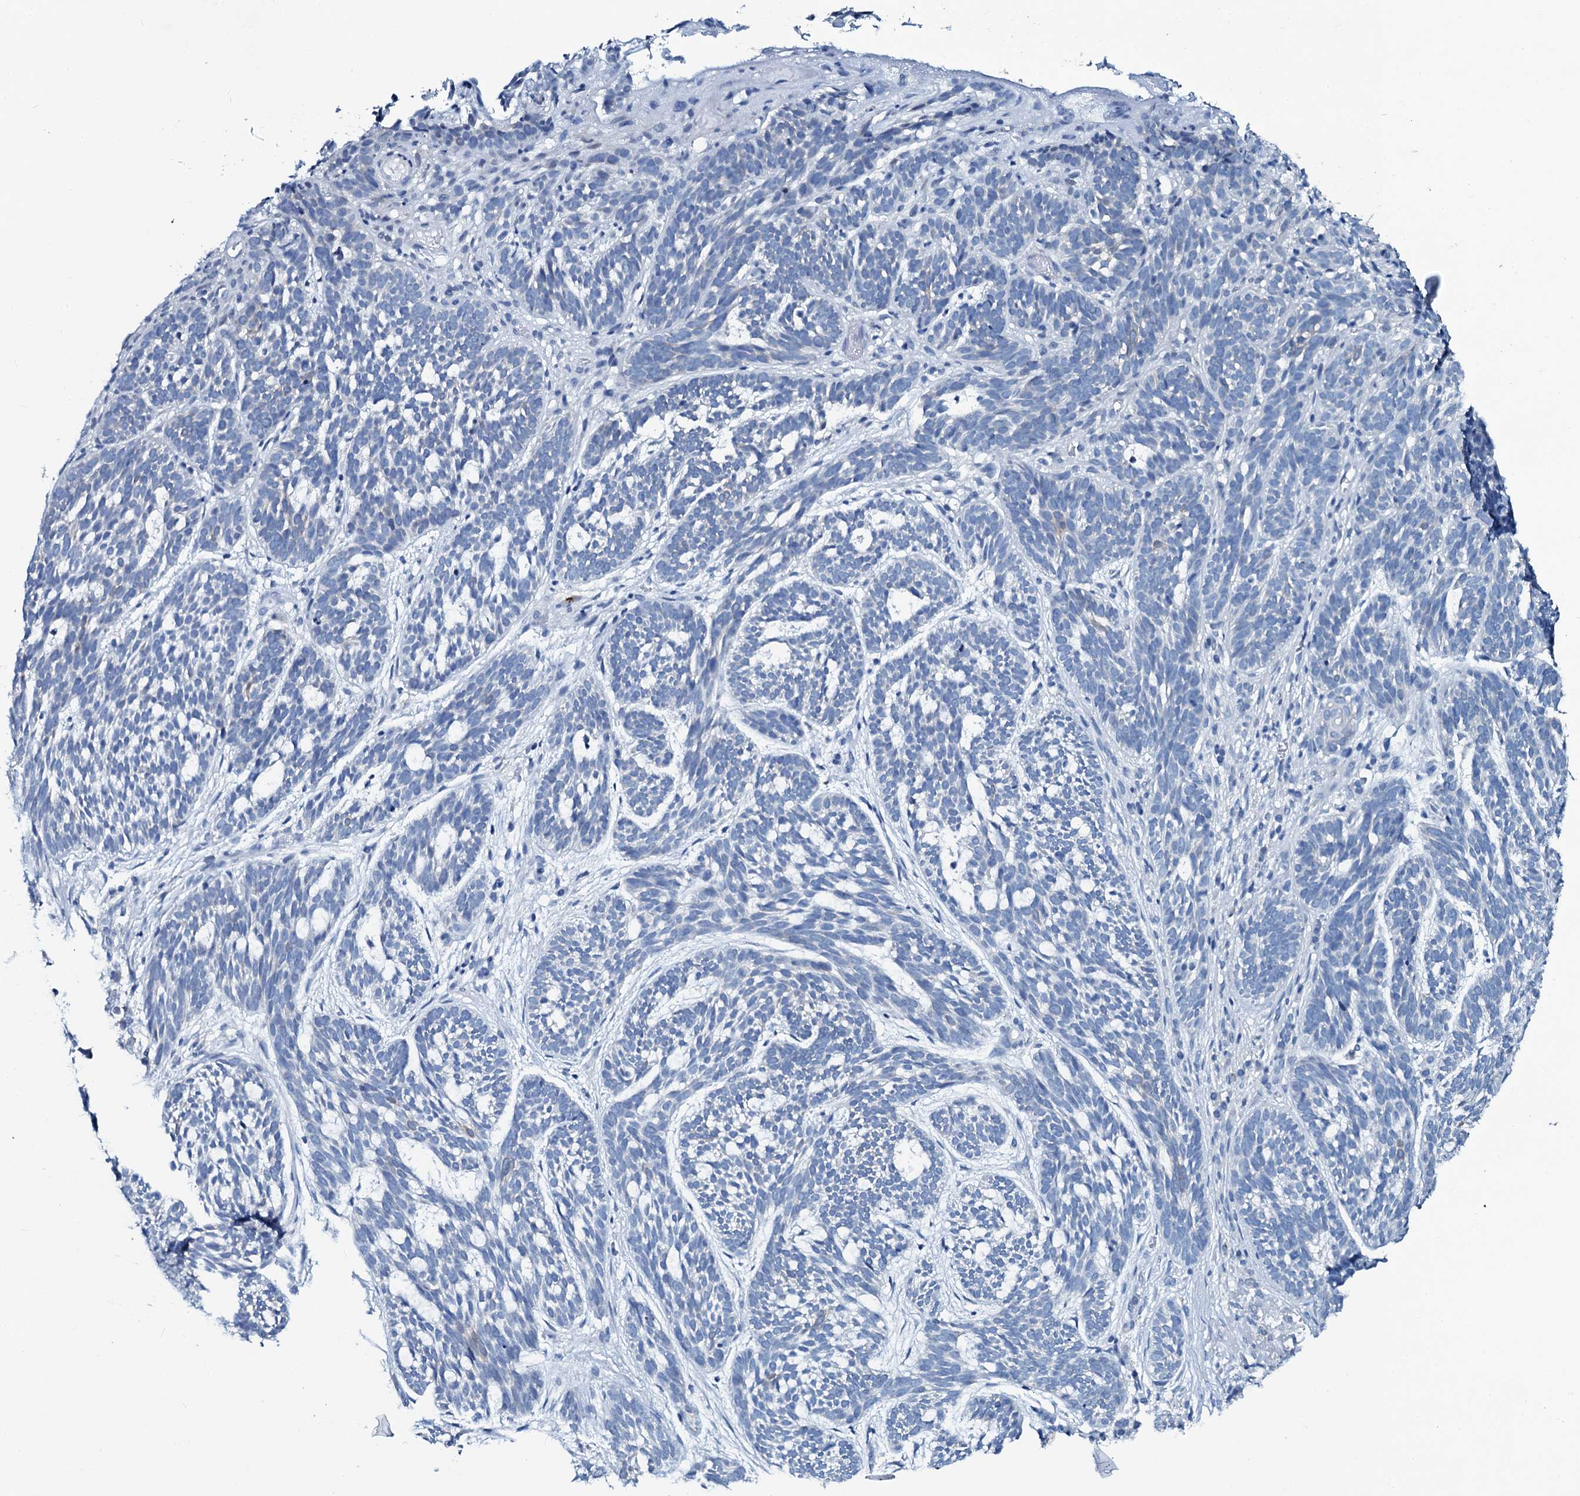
{"staining": {"intensity": "negative", "quantity": "none", "location": "none"}, "tissue": "skin cancer", "cell_type": "Tumor cells", "image_type": "cancer", "snomed": [{"axis": "morphology", "description": "Basal cell carcinoma"}, {"axis": "topography", "description": "Skin"}], "caption": "High power microscopy image of an immunohistochemistry histopathology image of skin basal cell carcinoma, revealing no significant expression in tumor cells. Brightfield microscopy of immunohistochemistry (IHC) stained with DAB (3,3'-diaminobenzidine) (brown) and hematoxylin (blue), captured at high magnification.", "gene": "SLC4A7", "patient": {"sex": "male", "age": 71}}